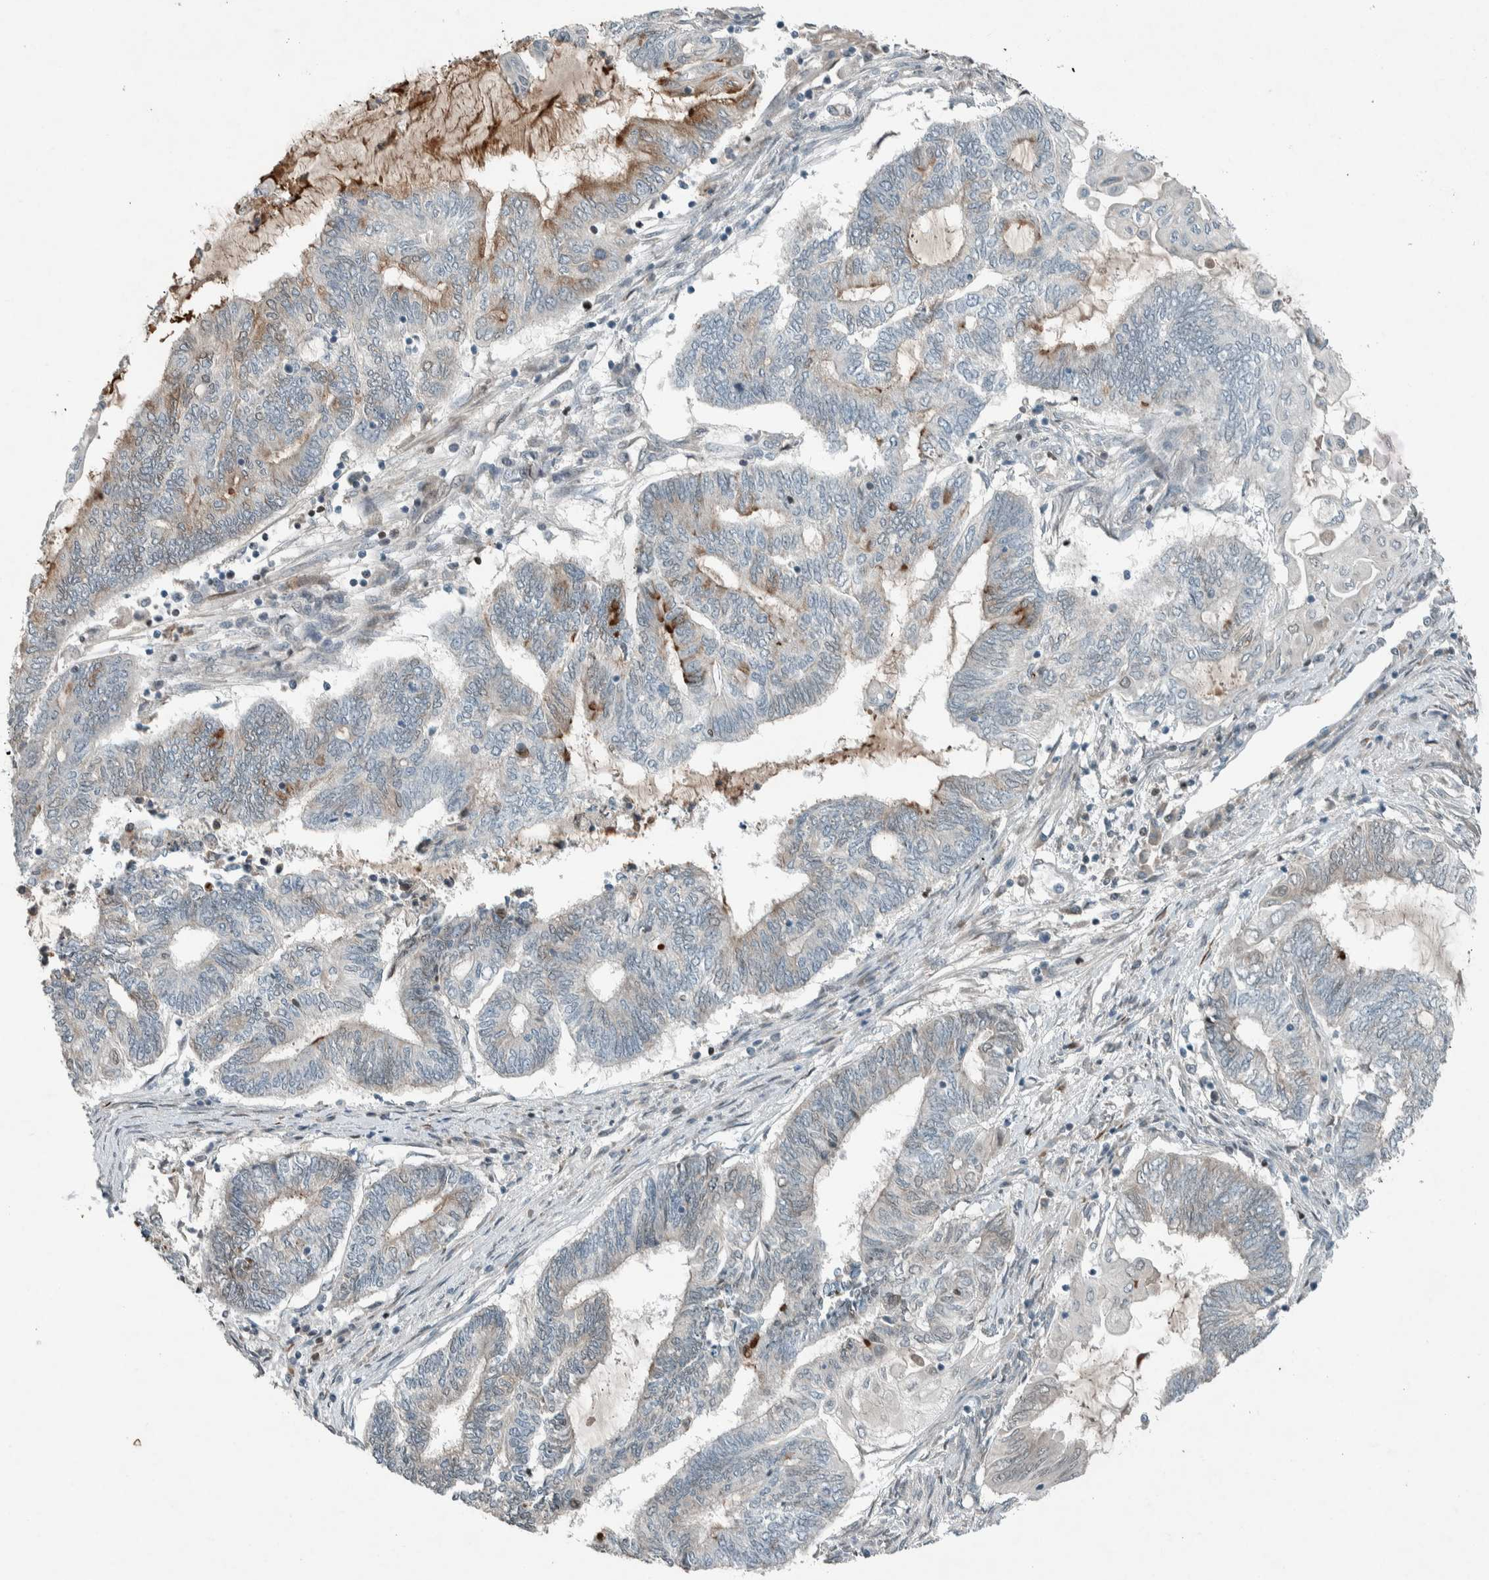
{"staining": {"intensity": "moderate", "quantity": "<25%", "location": "cytoplasmic/membranous"}, "tissue": "endometrial cancer", "cell_type": "Tumor cells", "image_type": "cancer", "snomed": [{"axis": "morphology", "description": "Adenocarcinoma, NOS"}, {"axis": "topography", "description": "Uterus"}, {"axis": "topography", "description": "Endometrium"}], "caption": "Tumor cells display low levels of moderate cytoplasmic/membranous positivity in approximately <25% of cells in endometrial adenocarcinoma. (Brightfield microscopy of DAB IHC at high magnification).", "gene": "CERCAM", "patient": {"sex": "female", "age": 70}}